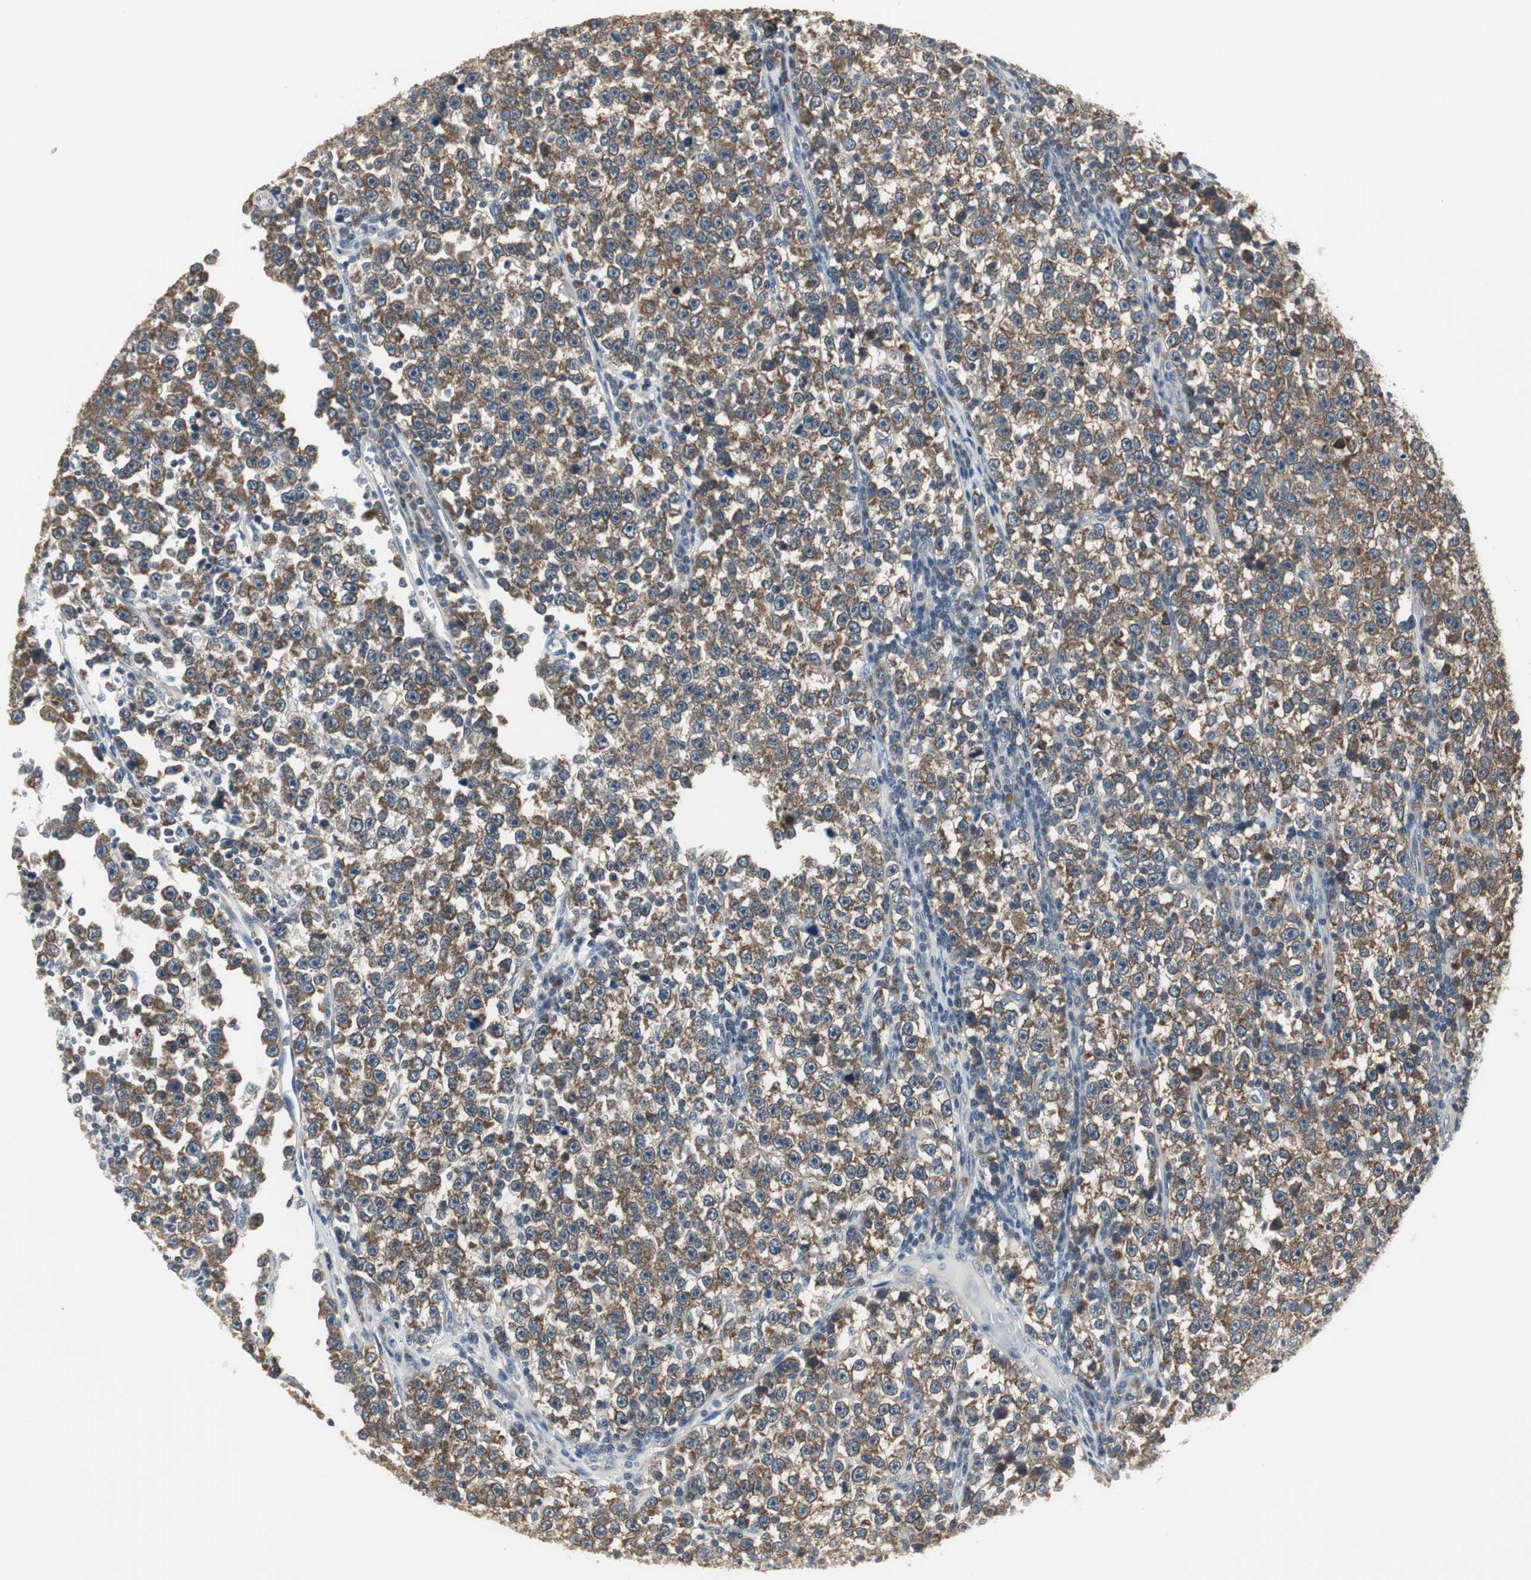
{"staining": {"intensity": "moderate", "quantity": ">75%", "location": "cytoplasmic/membranous"}, "tissue": "testis cancer", "cell_type": "Tumor cells", "image_type": "cancer", "snomed": [{"axis": "morphology", "description": "Seminoma, NOS"}, {"axis": "topography", "description": "Testis"}], "caption": "Testis cancer (seminoma) stained with DAB IHC displays medium levels of moderate cytoplasmic/membranous positivity in approximately >75% of tumor cells.", "gene": "CCT5", "patient": {"sex": "male", "age": 43}}